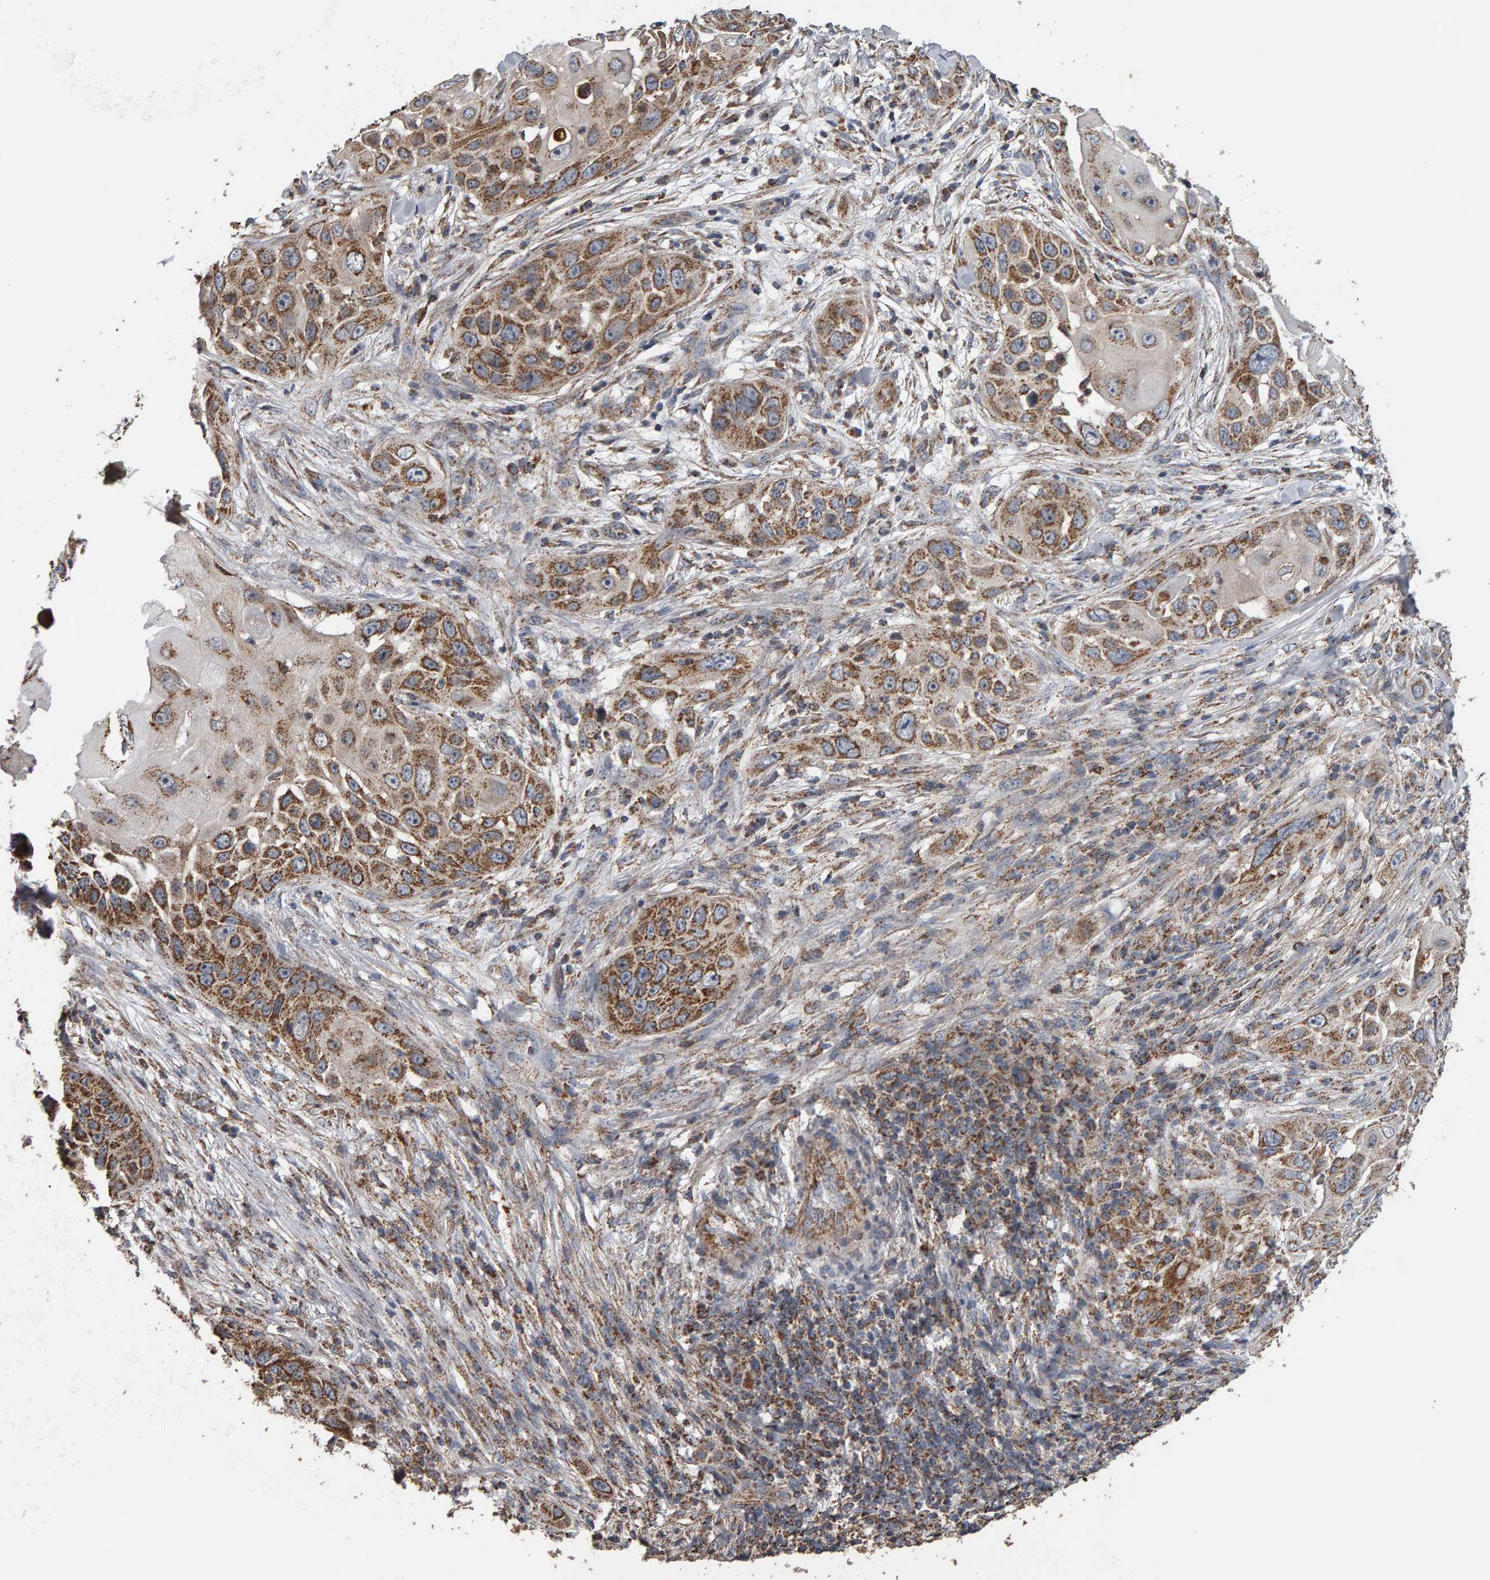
{"staining": {"intensity": "moderate", "quantity": ">75%", "location": "cytoplasmic/membranous"}, "tissue": "skin cancer", "cell_type": "Tumor cells", "image_type": "cancer", "snomed": [{"axis": "morphology", "description": "Squamous cell carcinoma, NOS"}, {"axis": "topography", "description": "Skin"}], "caption": "A micrograph showing moderate cytoplasmic/membranous positivity in about >75% of tumor cells in skin squamous cell carcinoma, as visualized by brown immunohistochemical staining.", "gene": "TOM1L1", "patient": {"sex": "female", "age": 44}}